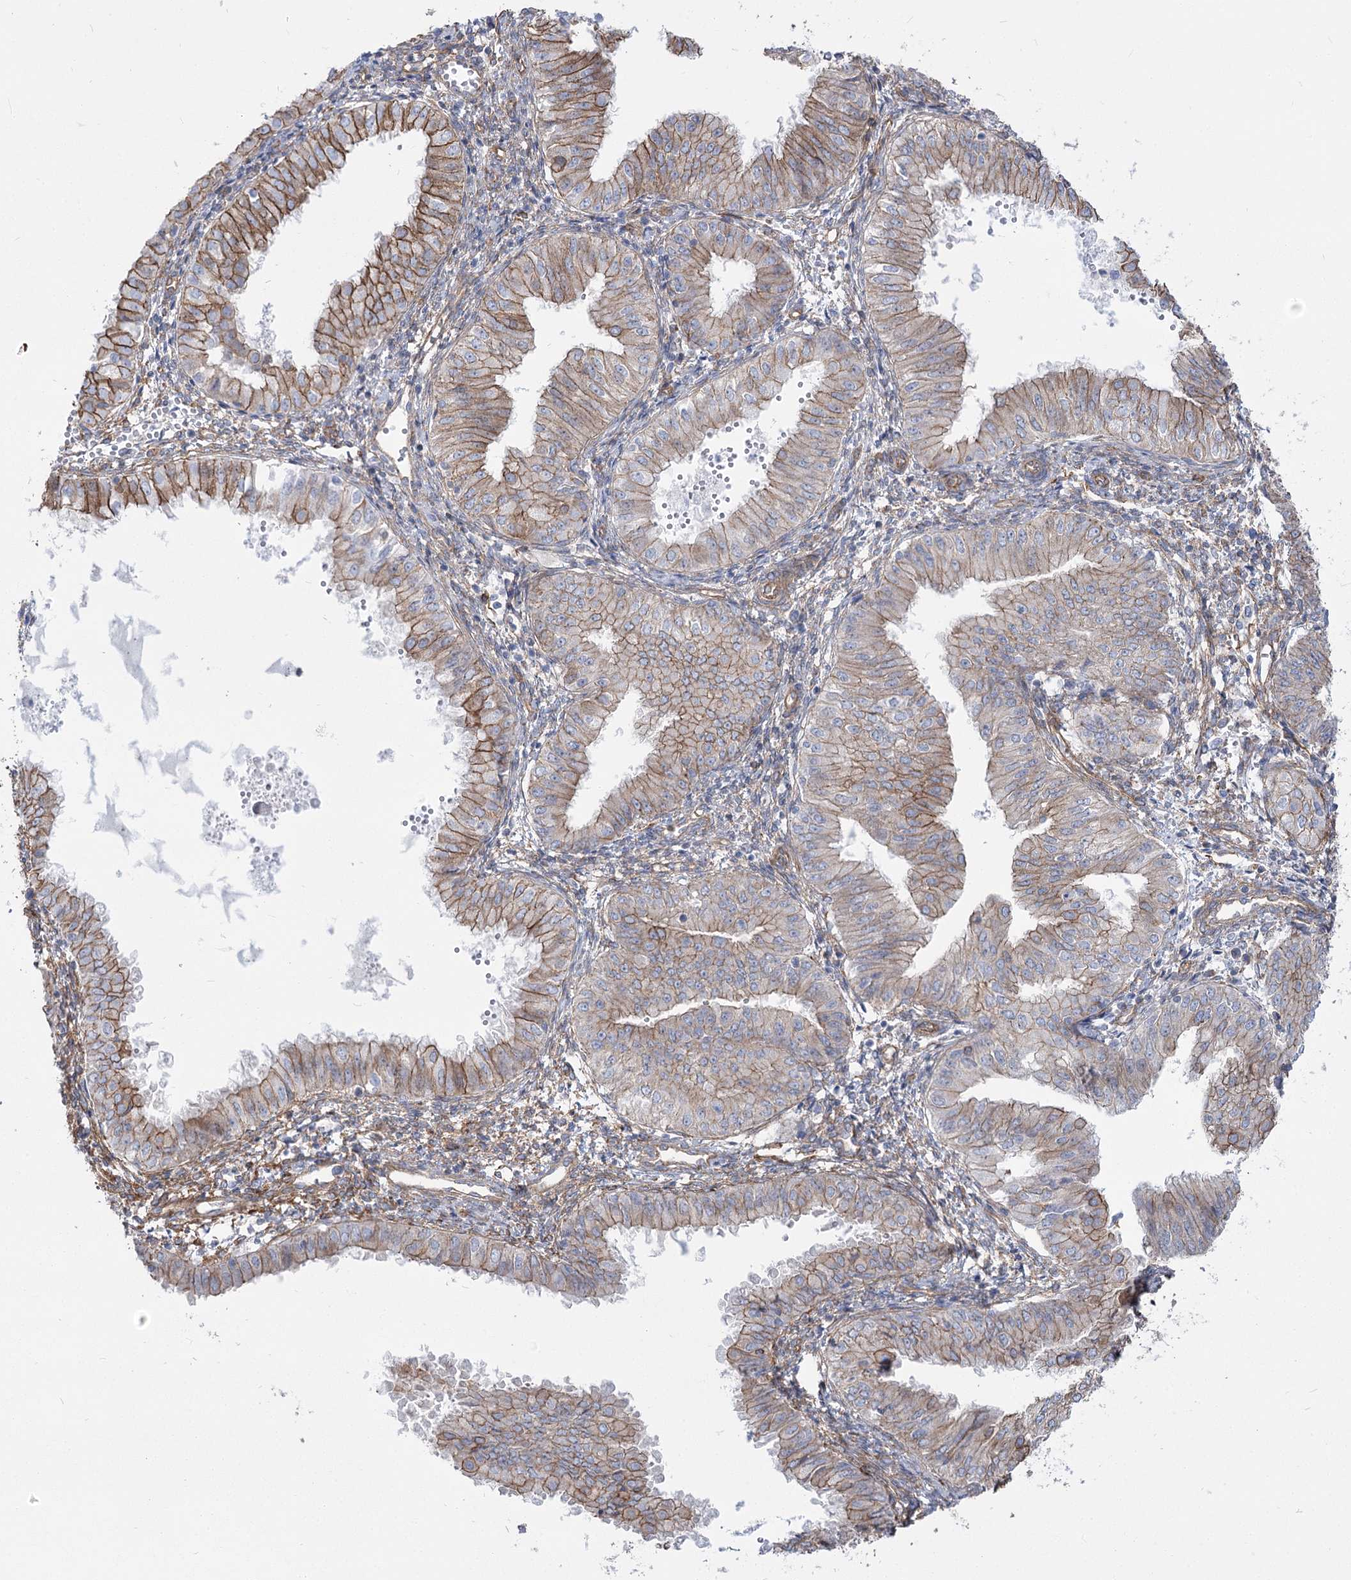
{"staining": {"intensity": "moderate", "quantity": ">75%", "location": "cytoplasmic/membranous"}, "tissue": "endometrial cancer", "cell_type": "Tumor cells", "image_type": "cancer", "snomed": [{"axis": "morphology", "description": "Normal tissue, NOS"}, {"axis": "morphology", "description": "Adenocarcinoma, NOS"}, {"axis": "topography", "description": "Endometrium"}], "caption": "Moderate cytoplasmic/membranous expression for a protein is identified in approximately >75% of tumor cells of endometrial cancer (adenocarcinoma) using immunohistochemistry (IHC).", "gene": "PLEKHA5", "patient": {"sex": "female", "age": 53}}